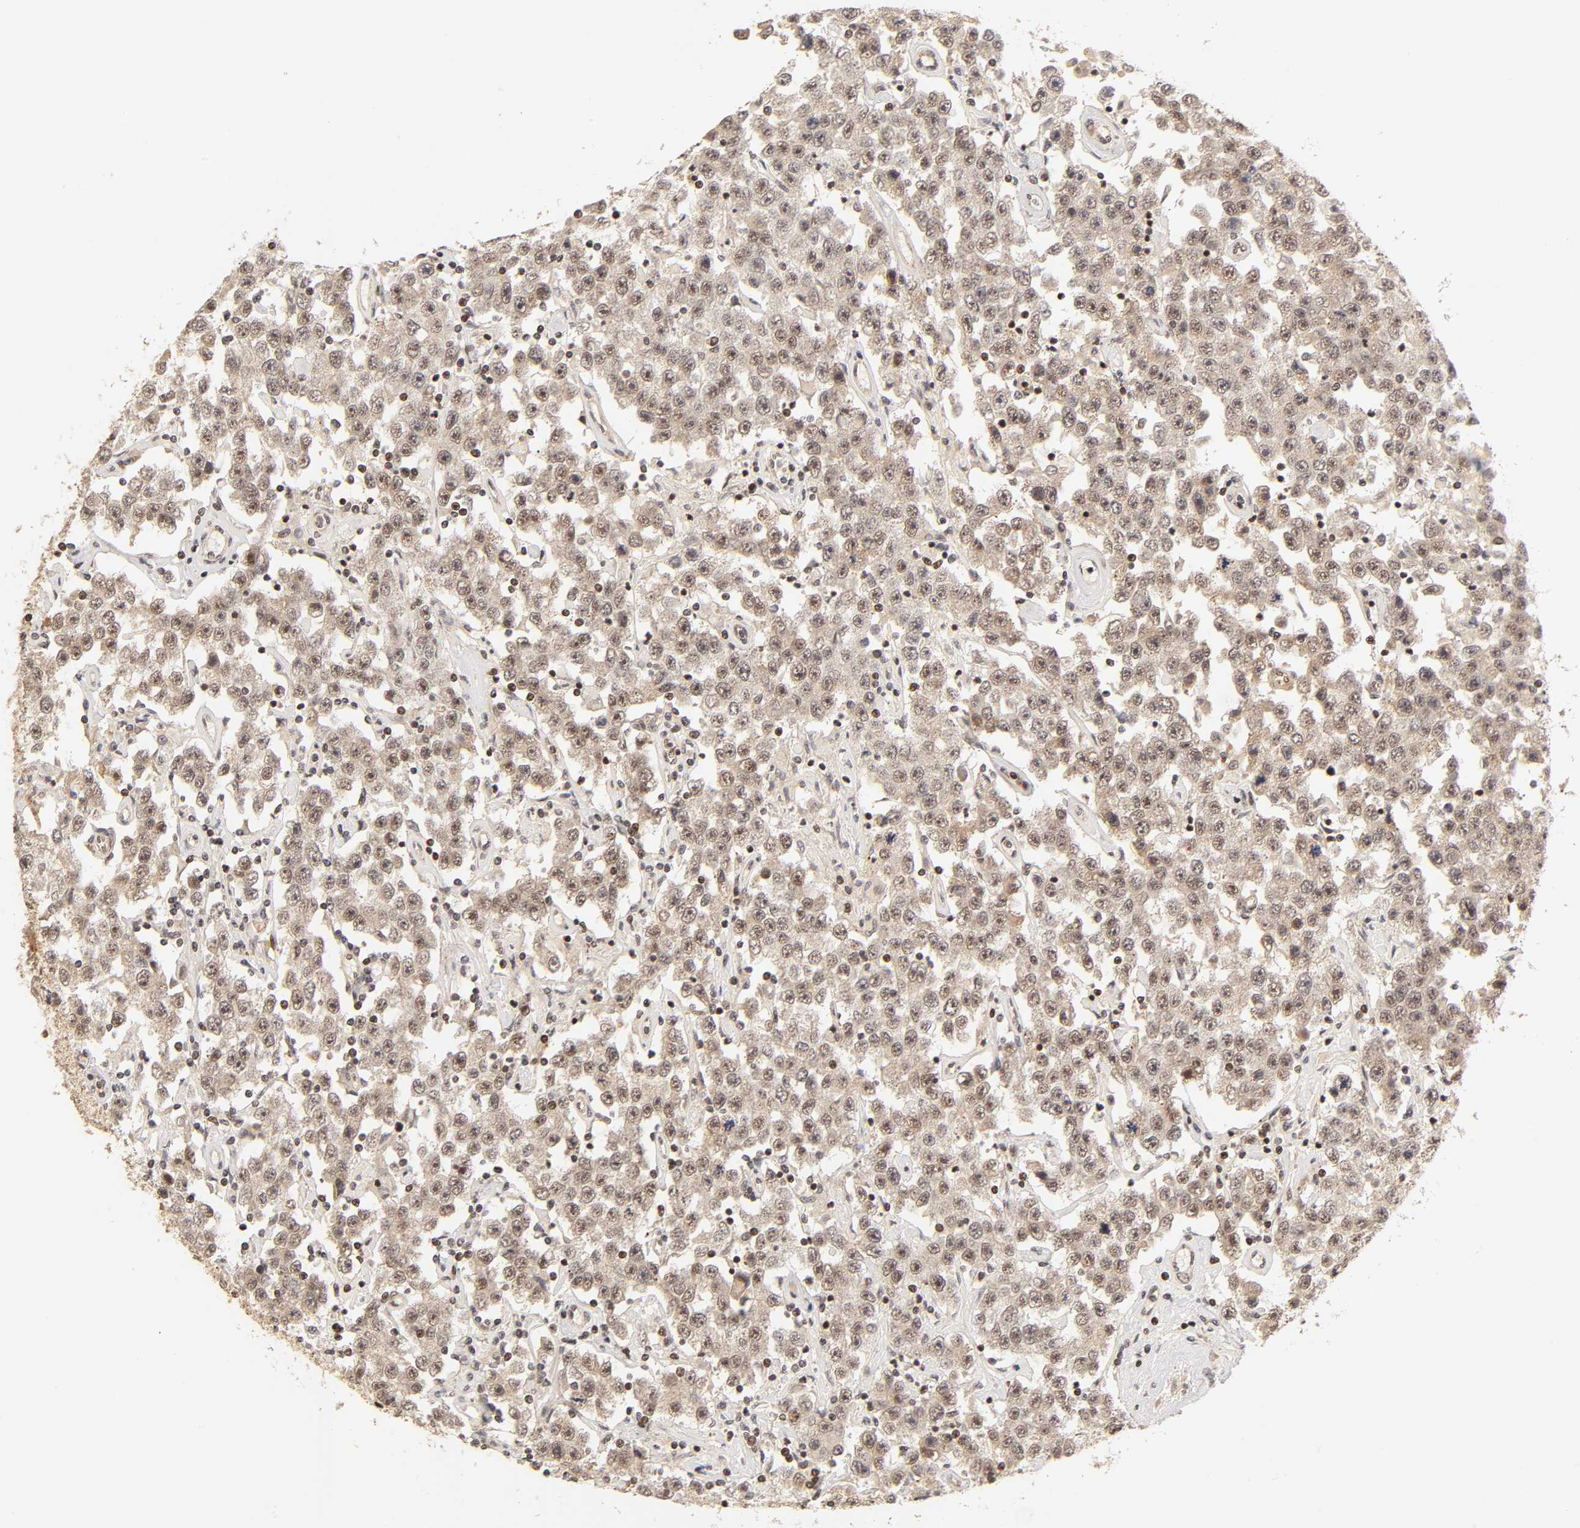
{"staining": {"intensity": "weak", "quantity": ">75%", "location": "cytoplasmic/membranous,nuclear"}, "tissue": "testis cancer", "cell_type": "Tumor cells", "image_type": "cancer", "snomed": [{"axis": "morphology", "description": "Seminoma, NOS"}, {"axis": "topography", "description": "Testis"}], "caption": "Weak cytoplasmic/membranous and nuclear positivity for a protein is seen in approximately >75% of tumor cells of seminoma (testis) using immunohistochemistry.", "gene": "TAF10", "patient": {"sex": "male", "age": 52}}